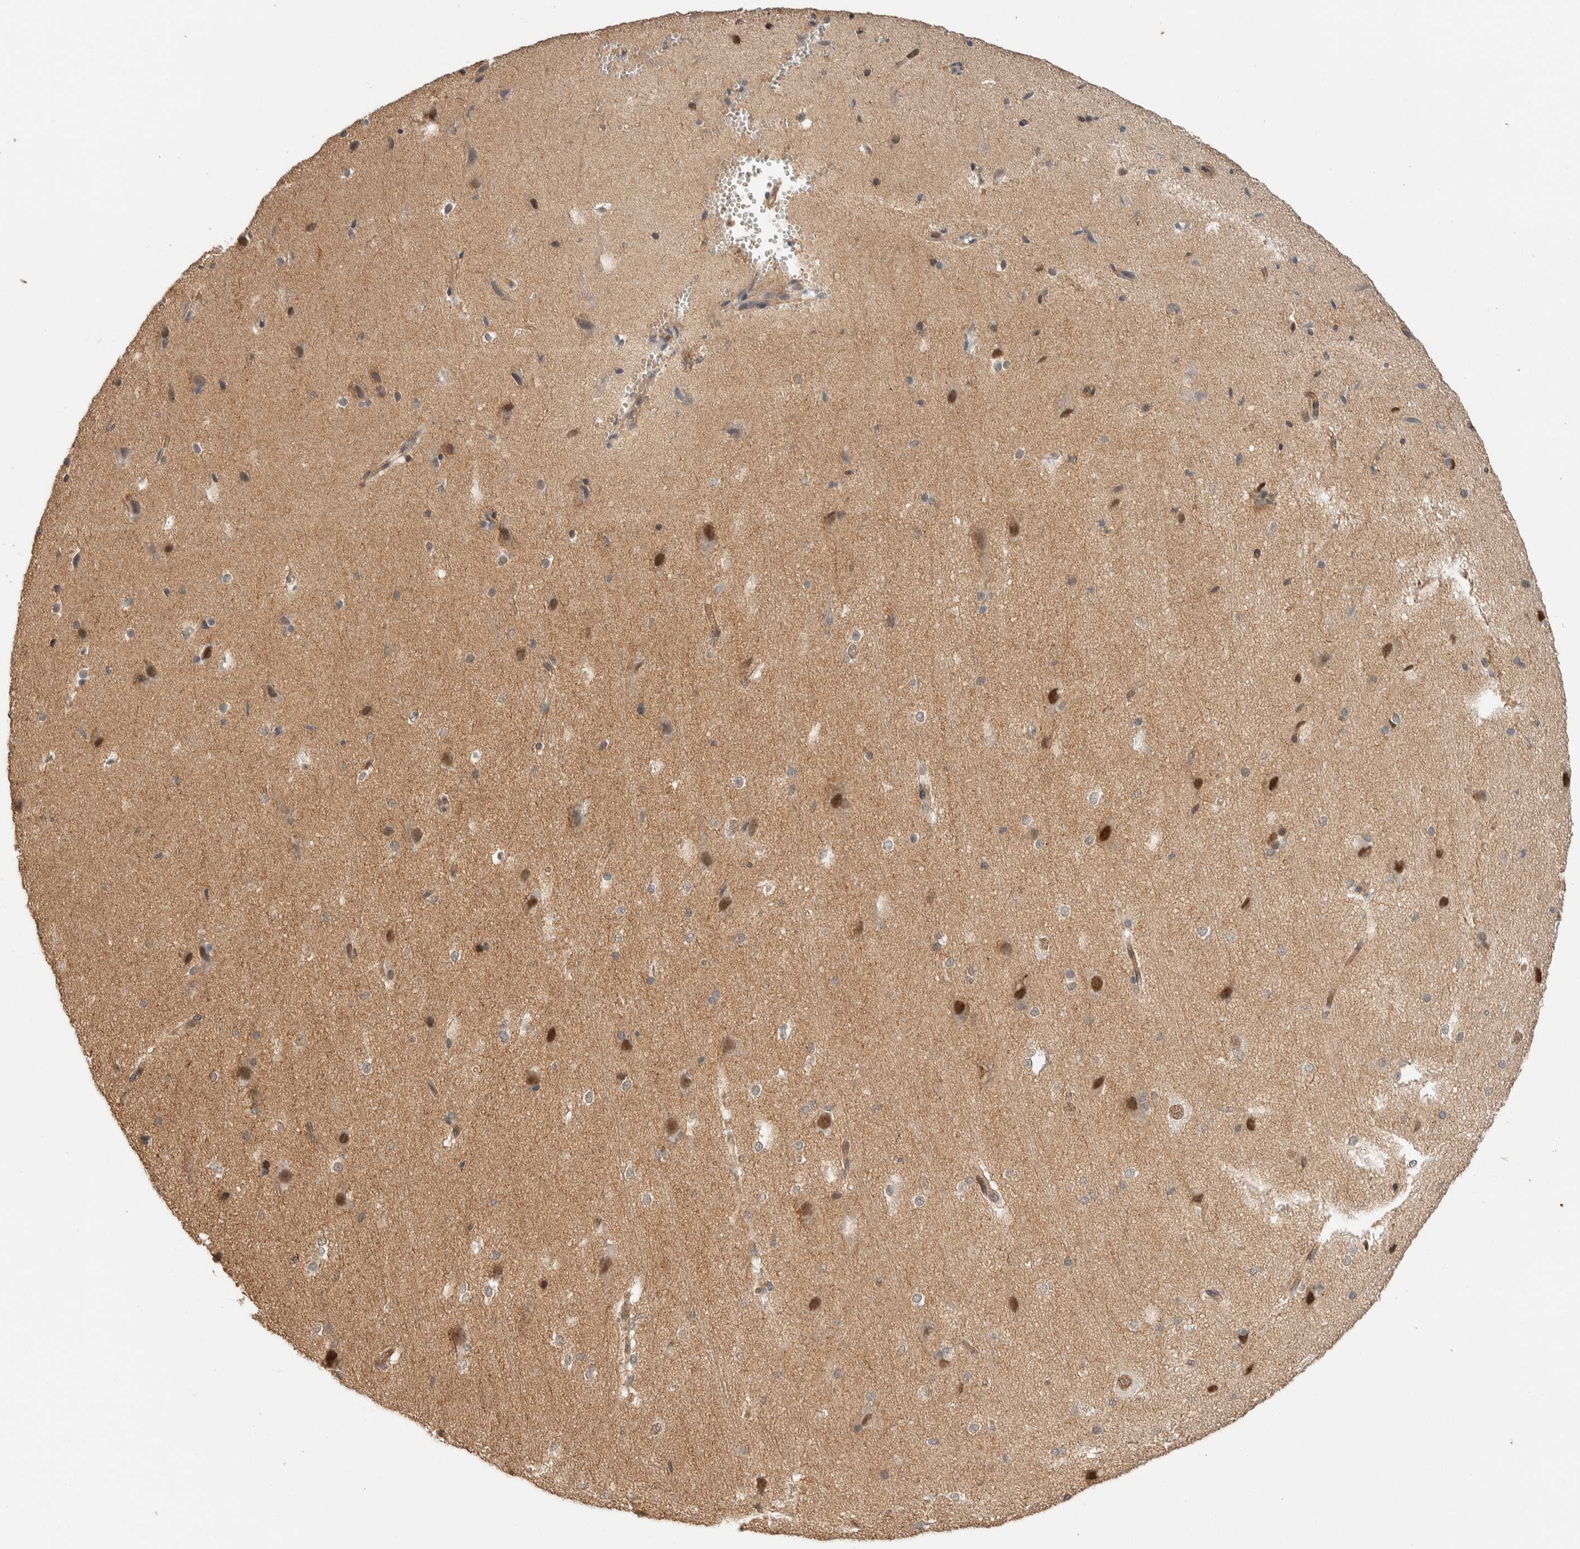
{"staining": {"intensity": "weak", "quantity": "25%-75%", "location": "cytoplasmic/membranous"}, "tissue": "cerebral cortex", "cell_type": "Endothelial cells", "image_type": "normal", "snomed": [{"axis": "morphology", "description": "Normal tissue, NOS"}, {"axis": "morphology", "description": "Developmental malformation"}, {"axis": "topography", "description": "Cerebral cortex"}], "caption": "This photomicrograph reveals unremarkable cerebral cortex stained with immunohistochemistry (IHC) to label a protein in brown. The cytoplasmic/membranous of endothelial cells show weak positivity for the protein. Nuclei are counter-stained blue.", "gene": "ZBTB2", "patient": {"sex": "female", "age": 30}}